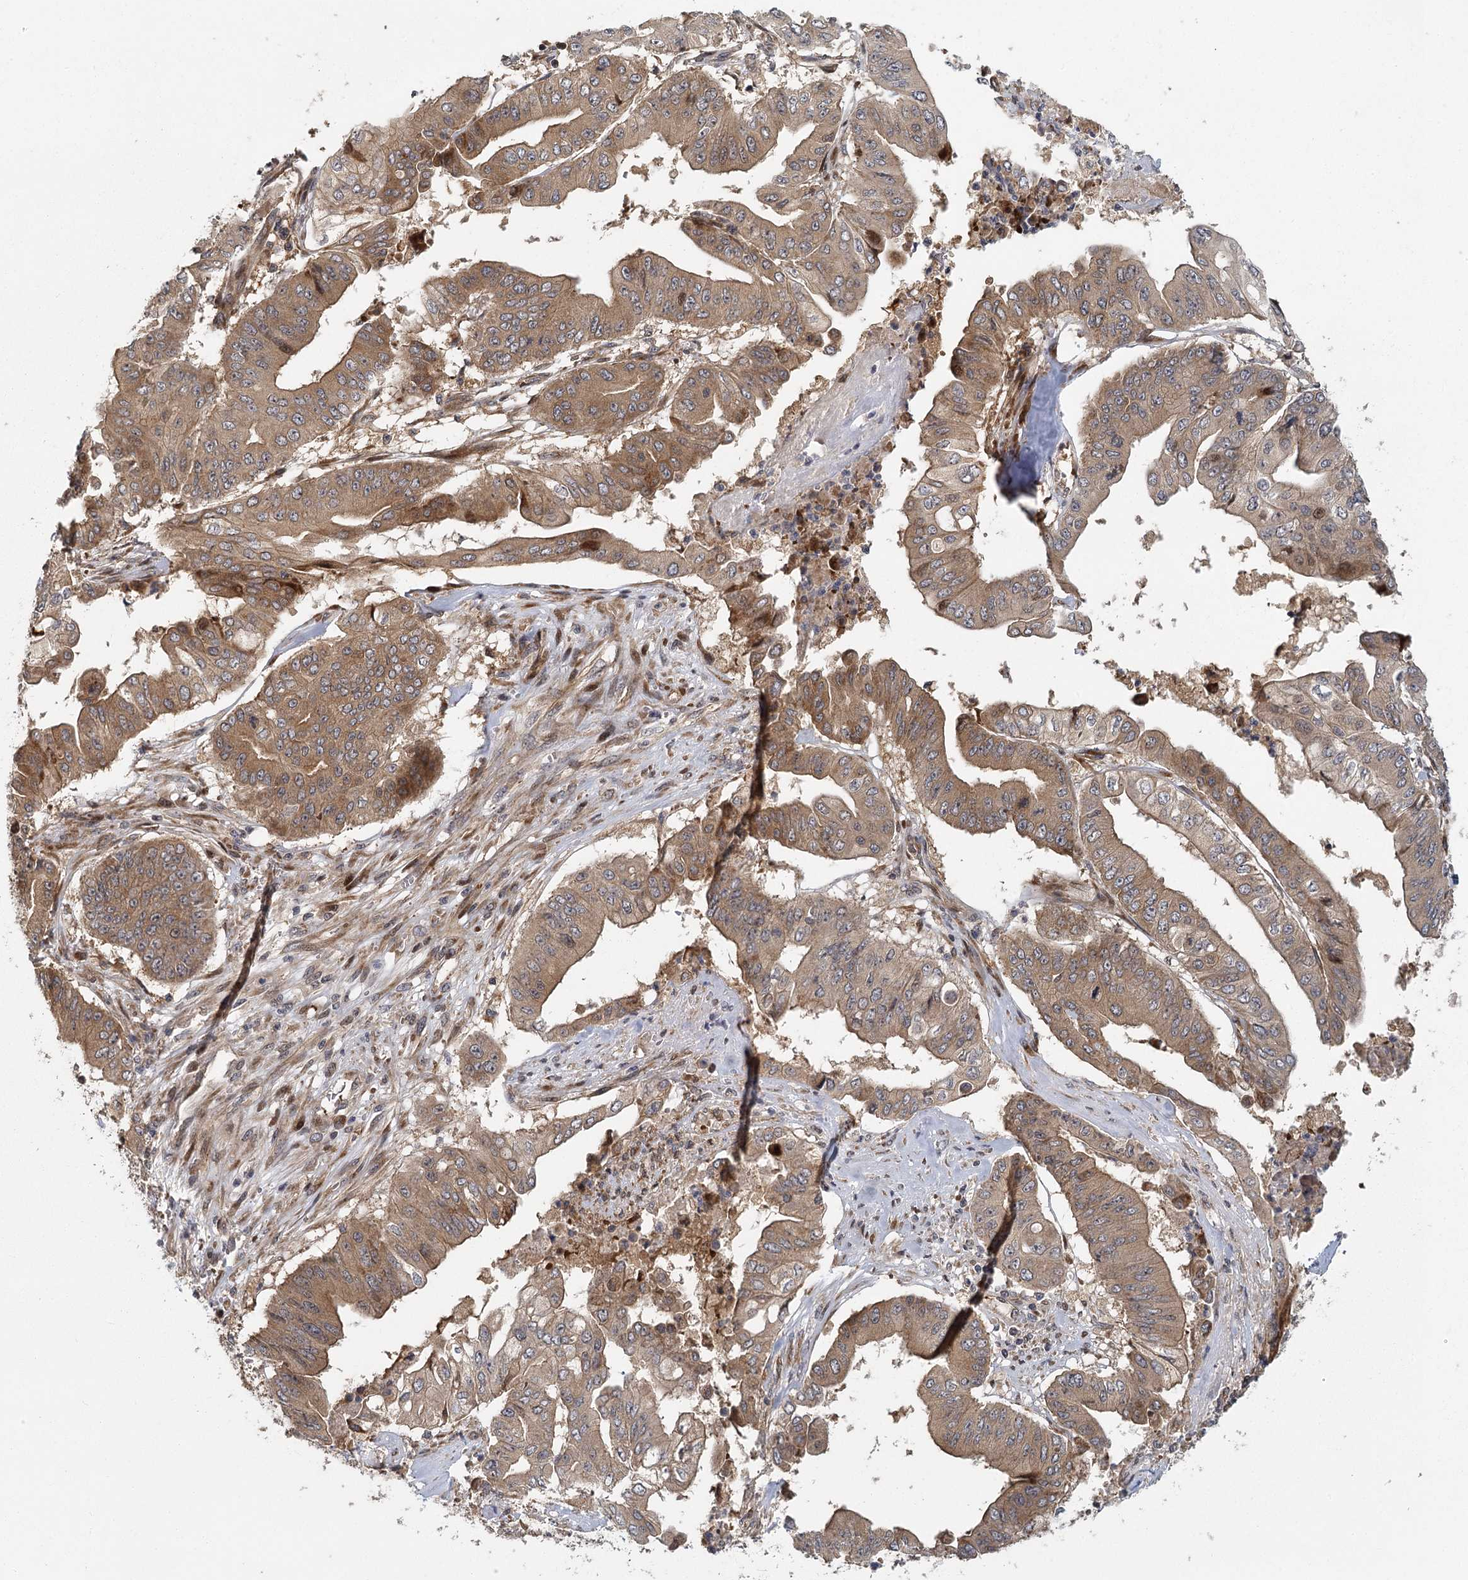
{"staining": {"intensity": "moderate", "quantity": ">75%", "location": "cytoplasmic/membranous"}, "tissue": "pancreatic cancer", "cell_type": "Tumor cells", "image_type": "cancer", "snomed": [{"axis": "morphology", "description": "Adenocarcinoma, NOS"}, {"axis": "topography", "description": "Pancreas"}], "caption": "The photomicrograph demonstrates staining of adenocarcinoma (pancreatic), revealing moderate cytoplasmic/membranous protein staining (brown color) within tumor cells.", "gene": "RAPGEF6", "patient": {"sex": "female", "age": 77}}